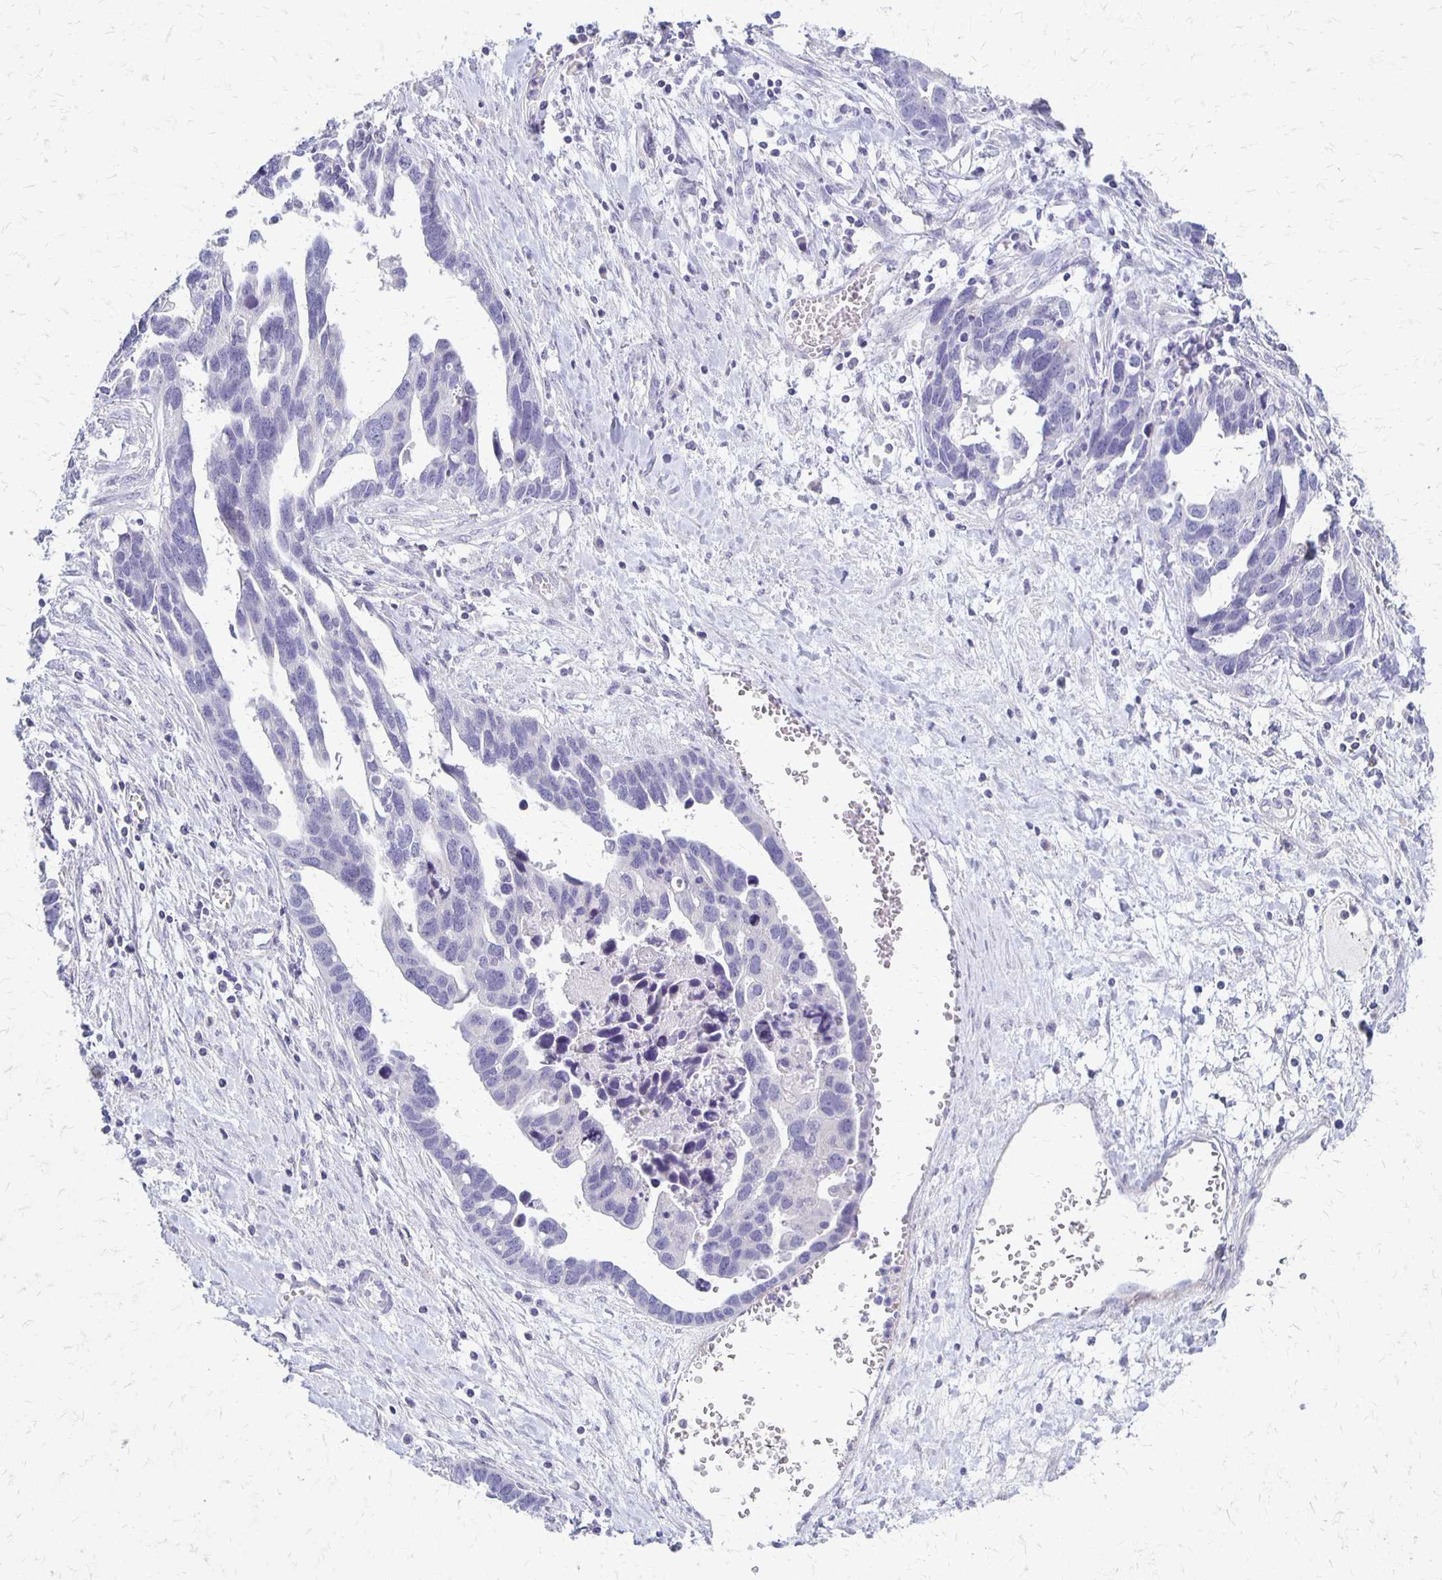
{"staining": {"intensity": "negative", "quantity": "none", "location": "none"}, "tissue": "ovarian cancer", "cell_type": "Tumor cells", "image_type": "cancer", "snomed": [{"axis": "morphology", "description": "Cystadenocarcinoma, serous, NOS"}, {"axis": "topography", "description": "Ovary"}], "caption": "Immunohistochemistry (IHC) of human ovarian serous cystadenocarcinoma reveals no staining in tumor cells.", "gene": "RHOC", "patient": {"sex": "female", "age": 54}}